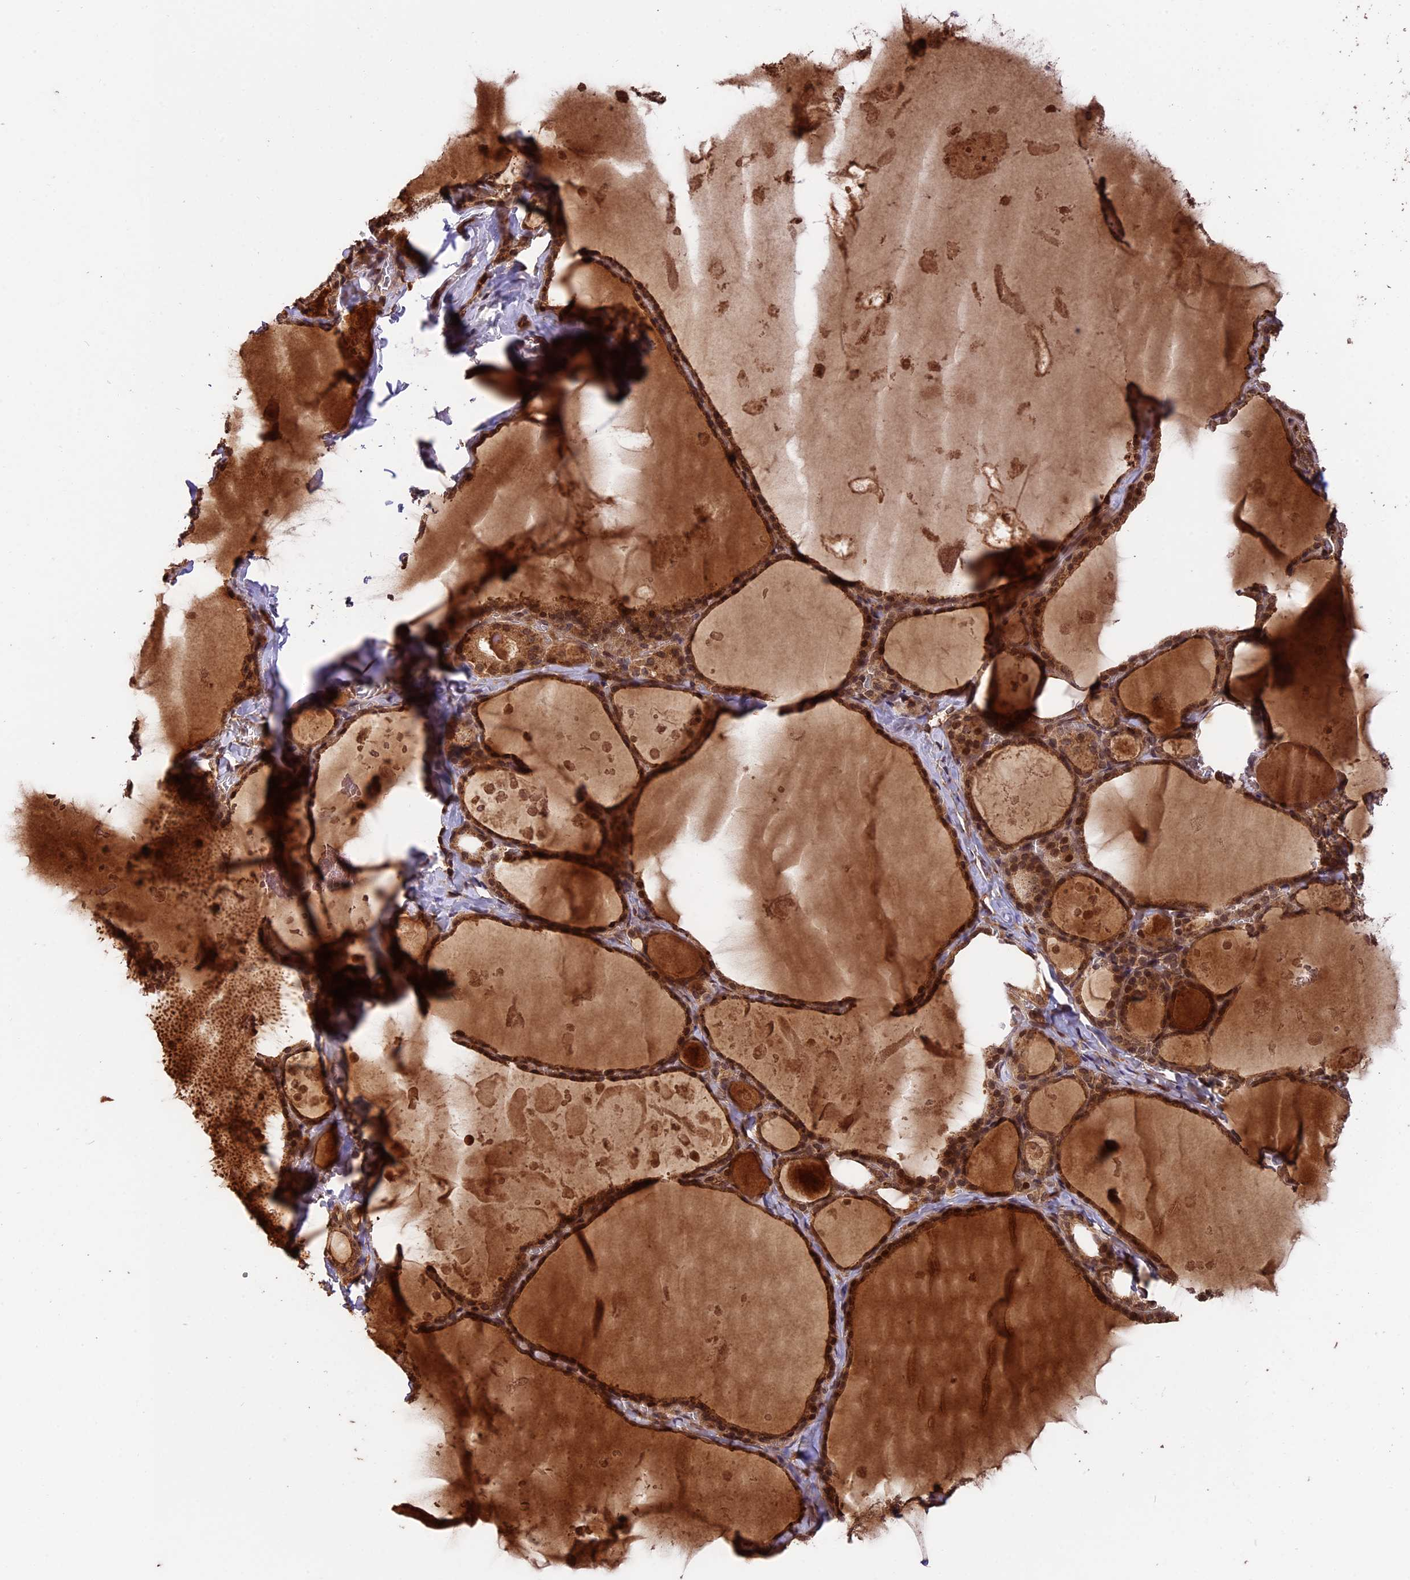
{"staining": {"intensity": "moderate", "quantity": ">75%", "location": "cytoplasmic/membranous,nuclear"}, "tissue": "thyroid gland", "cell_type": "Glandular cells", "image_type": "normal", "snomed": [{"axis": "morphology", "description": "Normal tissue, NOS"}, {"axis": "topography", "description": "Thyroid gland"}], "caption": "Glandular cells reveal medium levels of moderate cytoplasmic/membranous,nuclear expression in approximately >75% of cells in benign thyroid gland.", "gene": "ESCO1", "patient": {"sex": "male", "age": 56}}